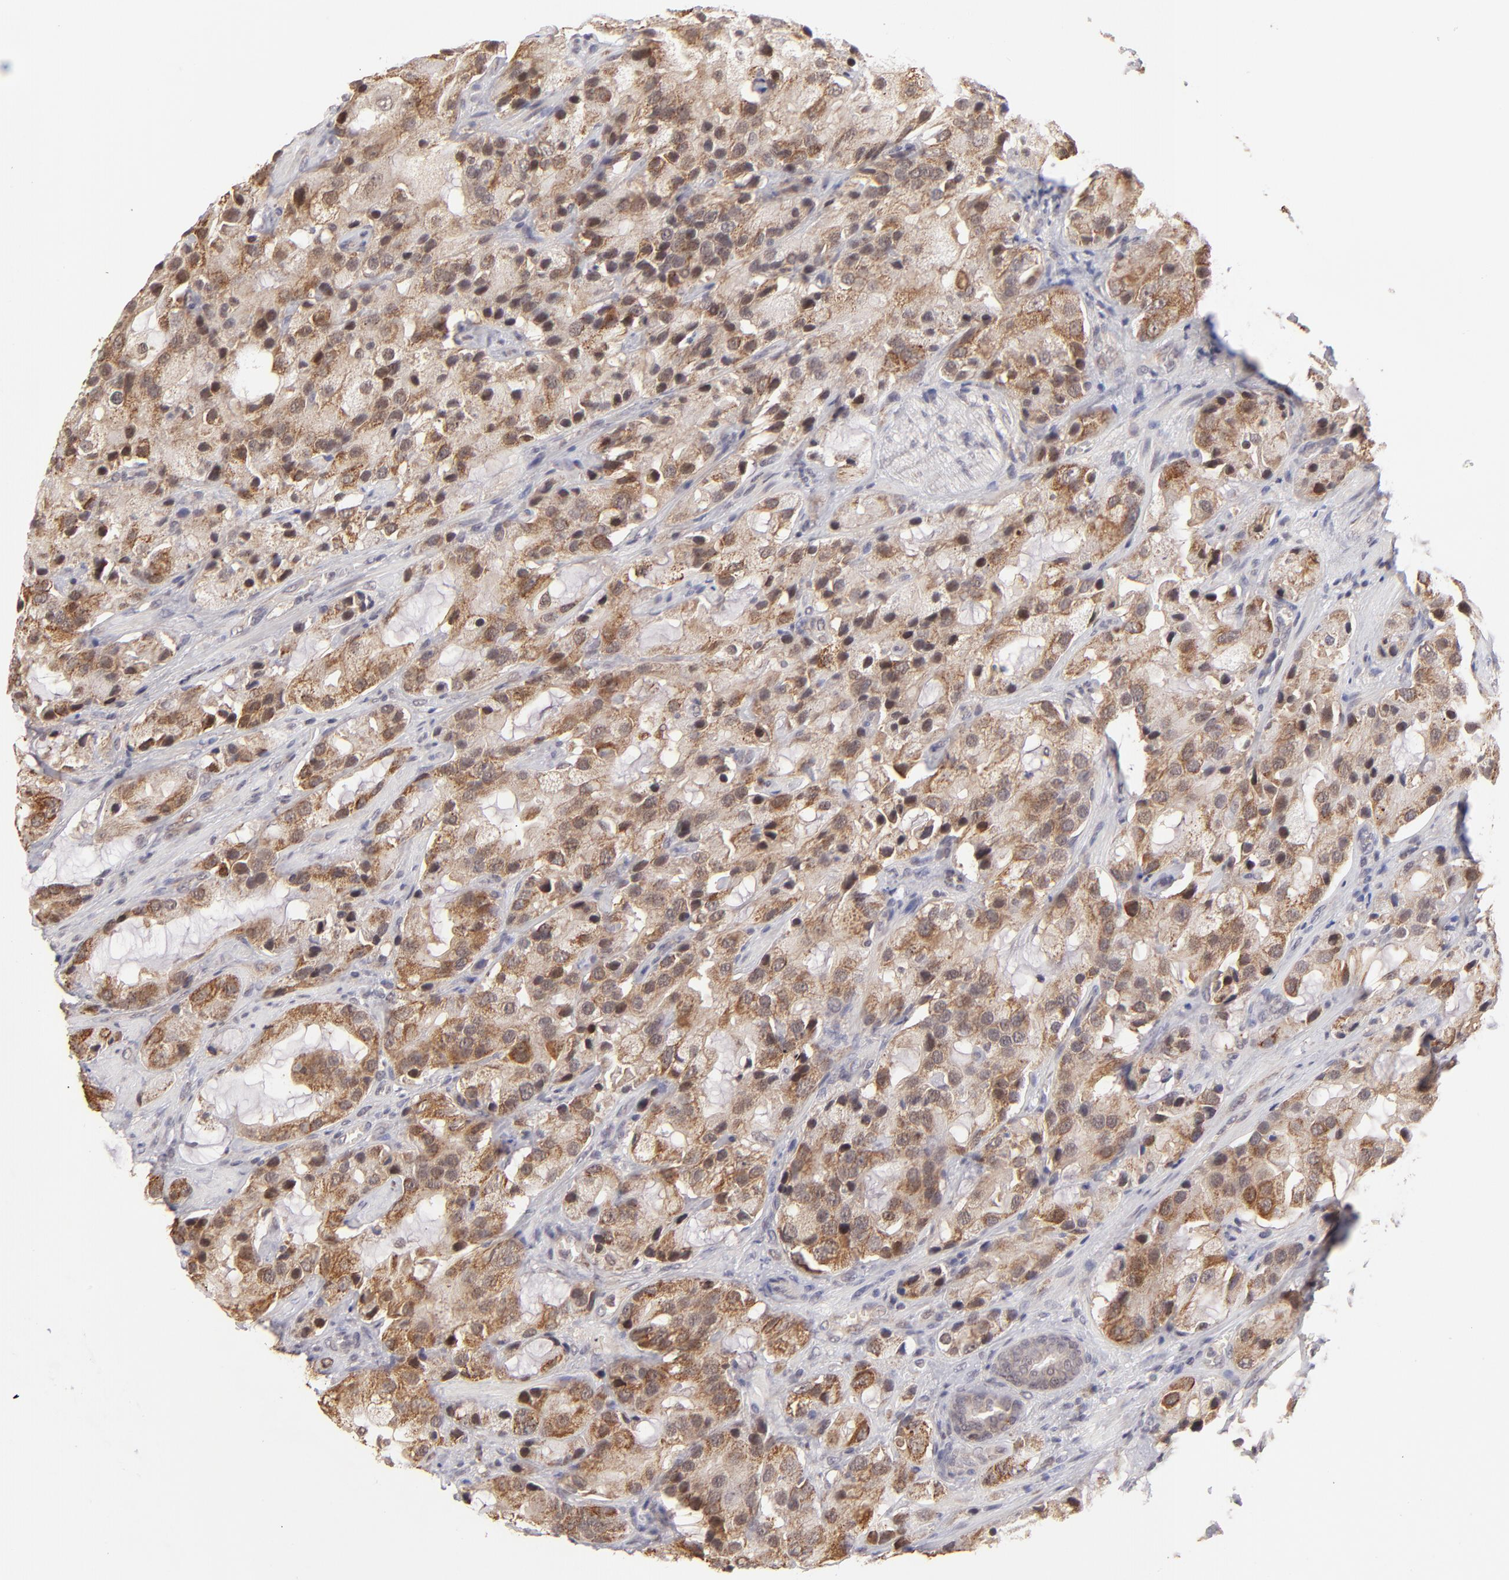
{"staining": {"intensity": "moderate", "quantity": ">75%", "location": "cytoplasmic/membranous"}, "tissue": "prostate cancer", "cell_type": "Tumor cells", "image_type": "cancer", "snomed": [{"axis": "morphology", "description": "Adenocarcinoma, High grade"}, {"axis": "topography", "description": "Prostate"}], "caption": "IHC of human prostate adenocarcinoma (high-grade) shows medium levels of moderate cytoplasmic/membranous expression in about >75% of tumor cells.", "gene": "SLC15A1", "patient": {"sex": "male", "age": 70}}